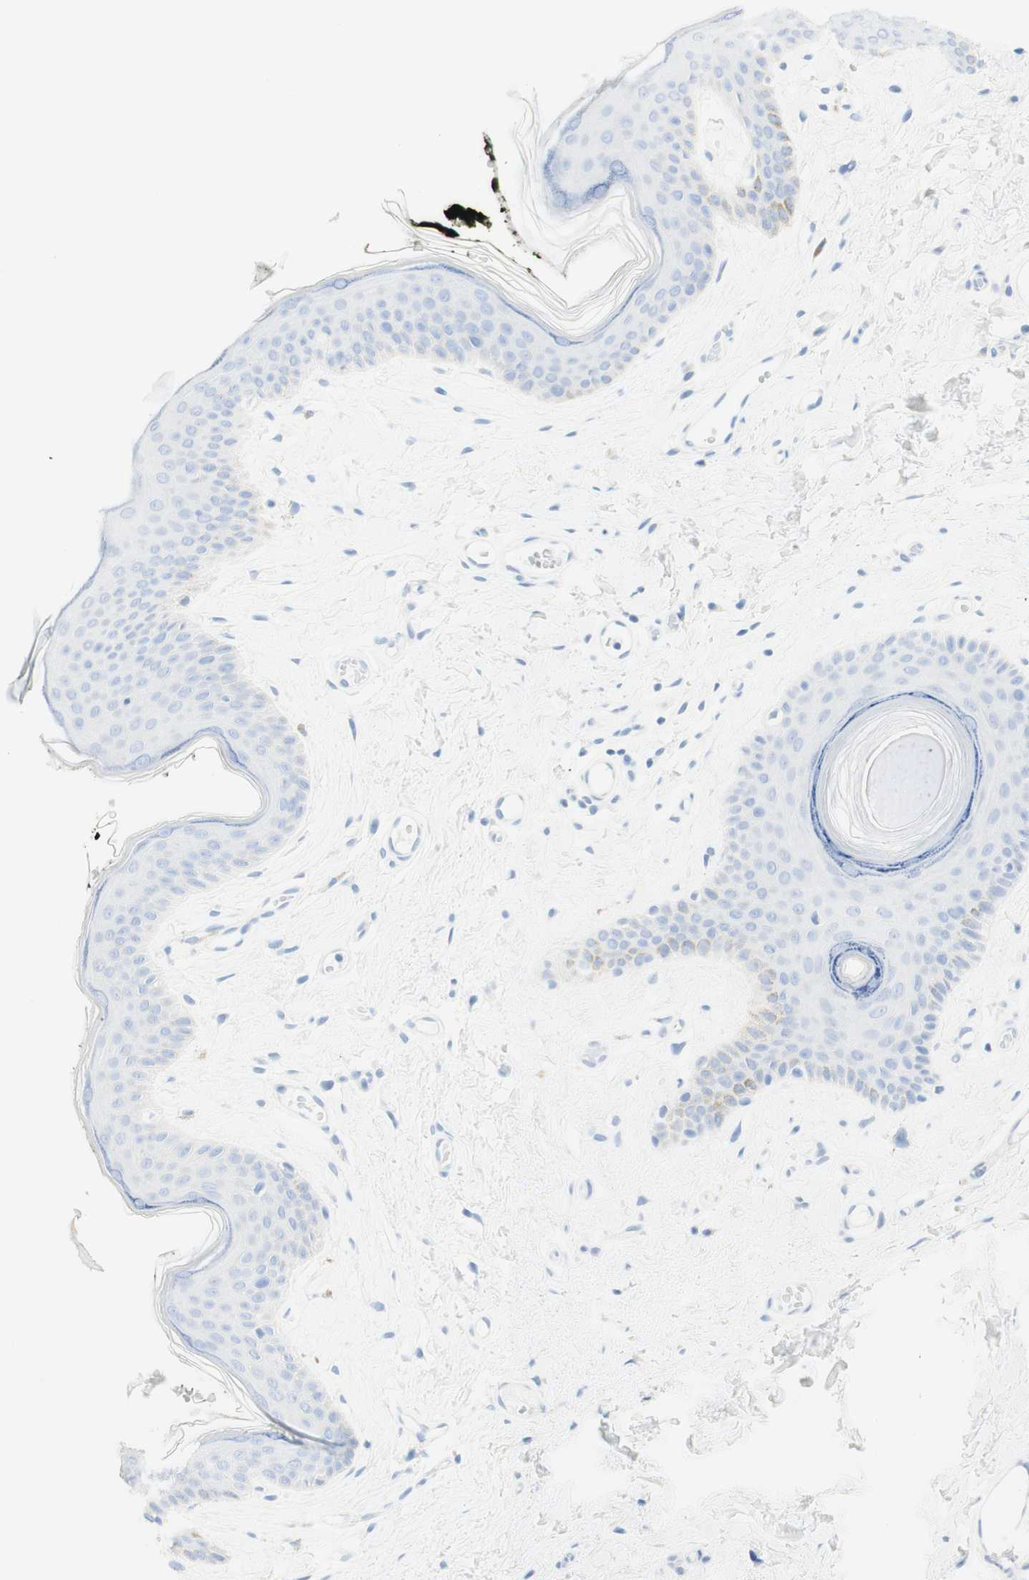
{"staining": {"intensity": "negative", "quantity": "none", "location": "none"}, "tissue": "skin", "cell_type": "Epidermal cells", "image_type": "normal", "snomed": [{"axis": "morphology", "description": "Normal tissue, NOS"}, {"axis": "morphology", "description": "Inflammation, NOS"}, {"axis": "topography", "description": "Vulva"}], "caption": "Benign skin was stained to show a protein in brown. There is no significant positivity in epidermal cells. Nuclei are stained in blue.", "gene": "TPO", "patient": {"sex": "female", "age": 84}}